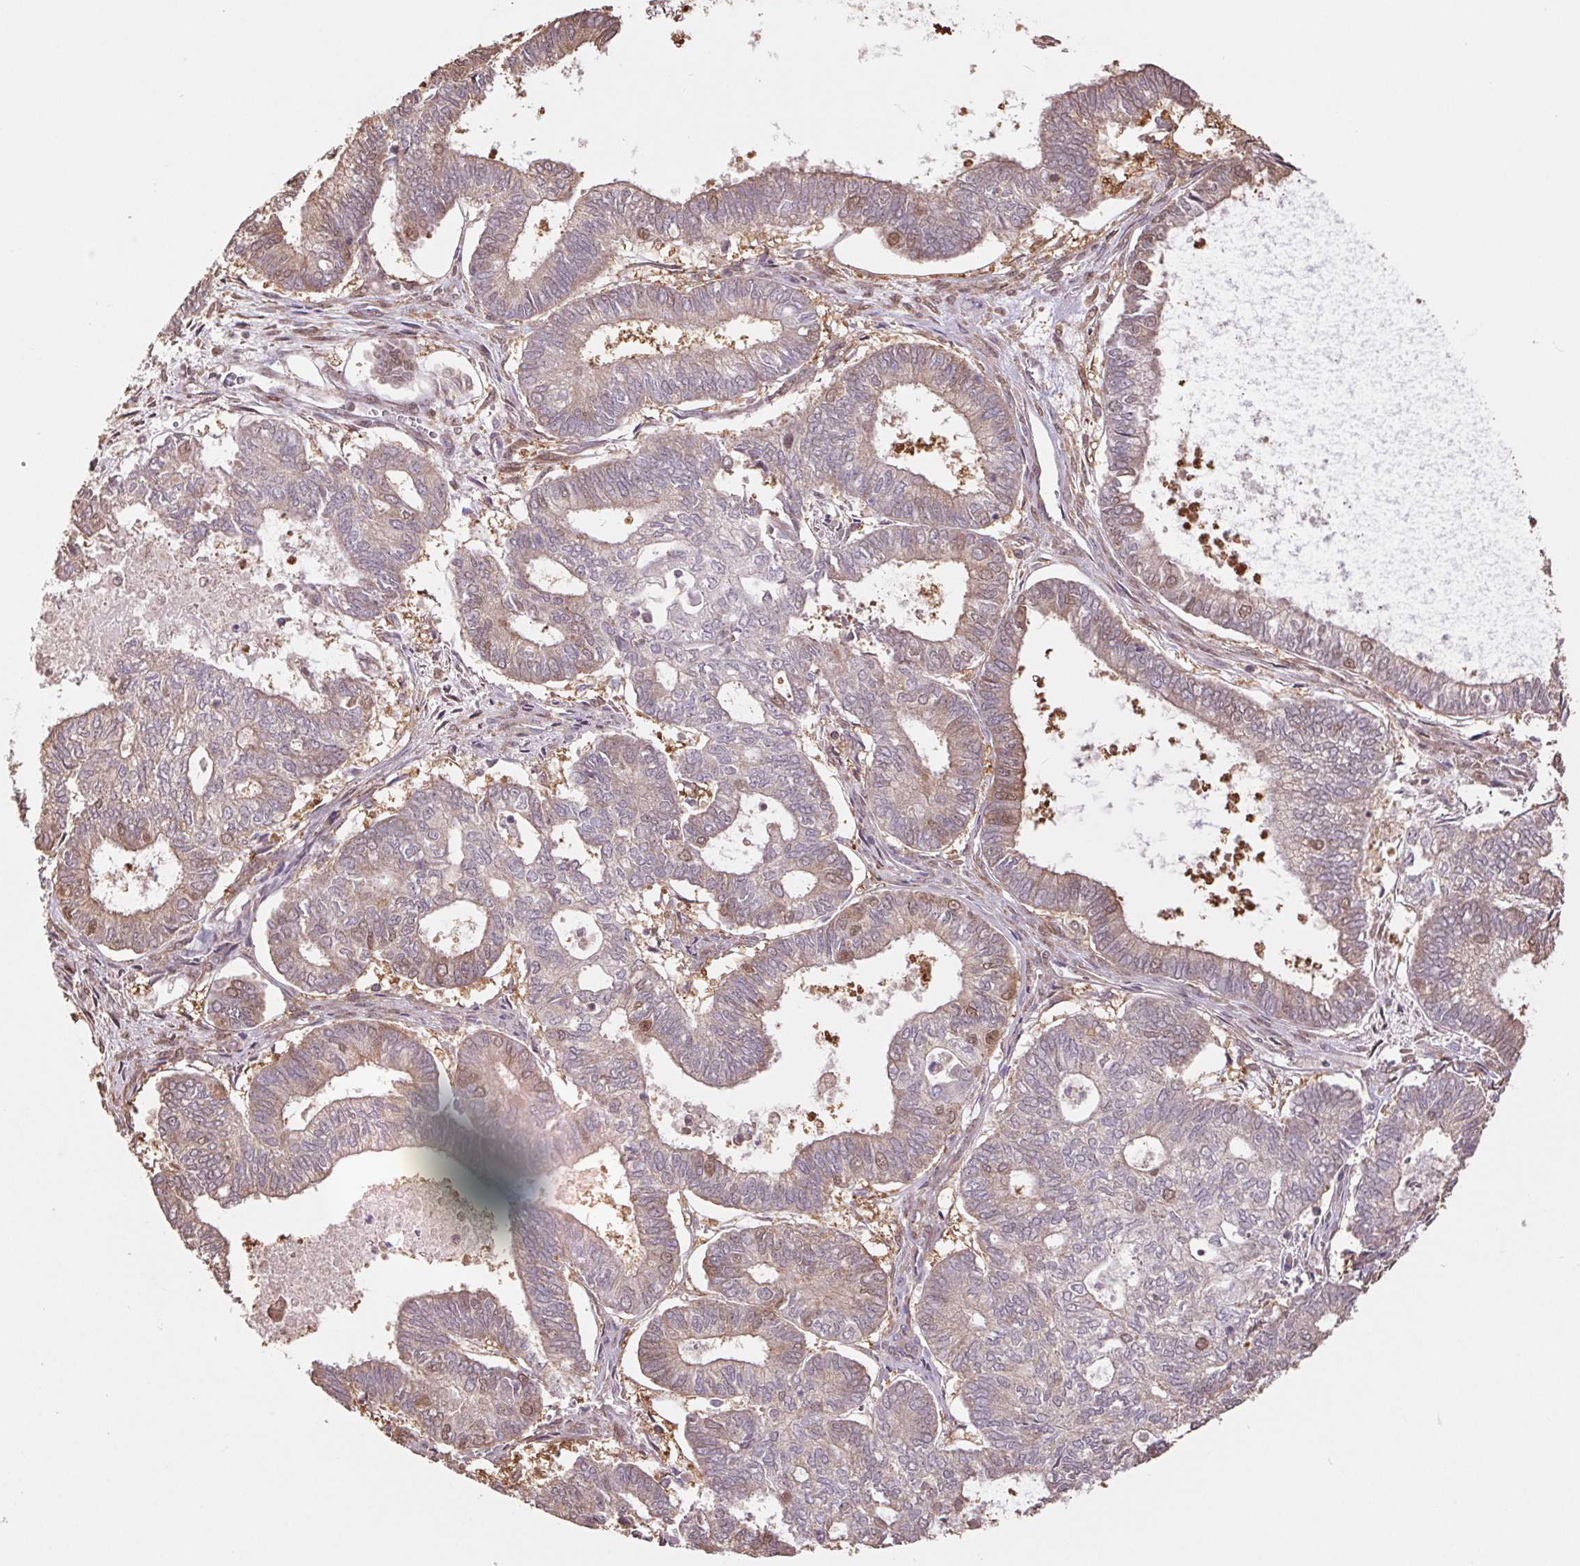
{"staining": {"intensity": "weak", "quantity": "<25%", "location": "nuclear"}, "tissue": "ovarian cancer", "cell_type": "Tumor cells", "image_type": "cancer", "snomed": [{"axis": "morphology", "description": "Carcinoma, endometroid"}, {"axis": "topography", "description": "Ovary"}], "caption": "Tumor cells show no significant protein expression in ovarian cancer. (DAB IHC visualized using brightfield microscopy, high magnification).", "gene": "CUTA", "patient": {"sex": "female", "age": 64}}